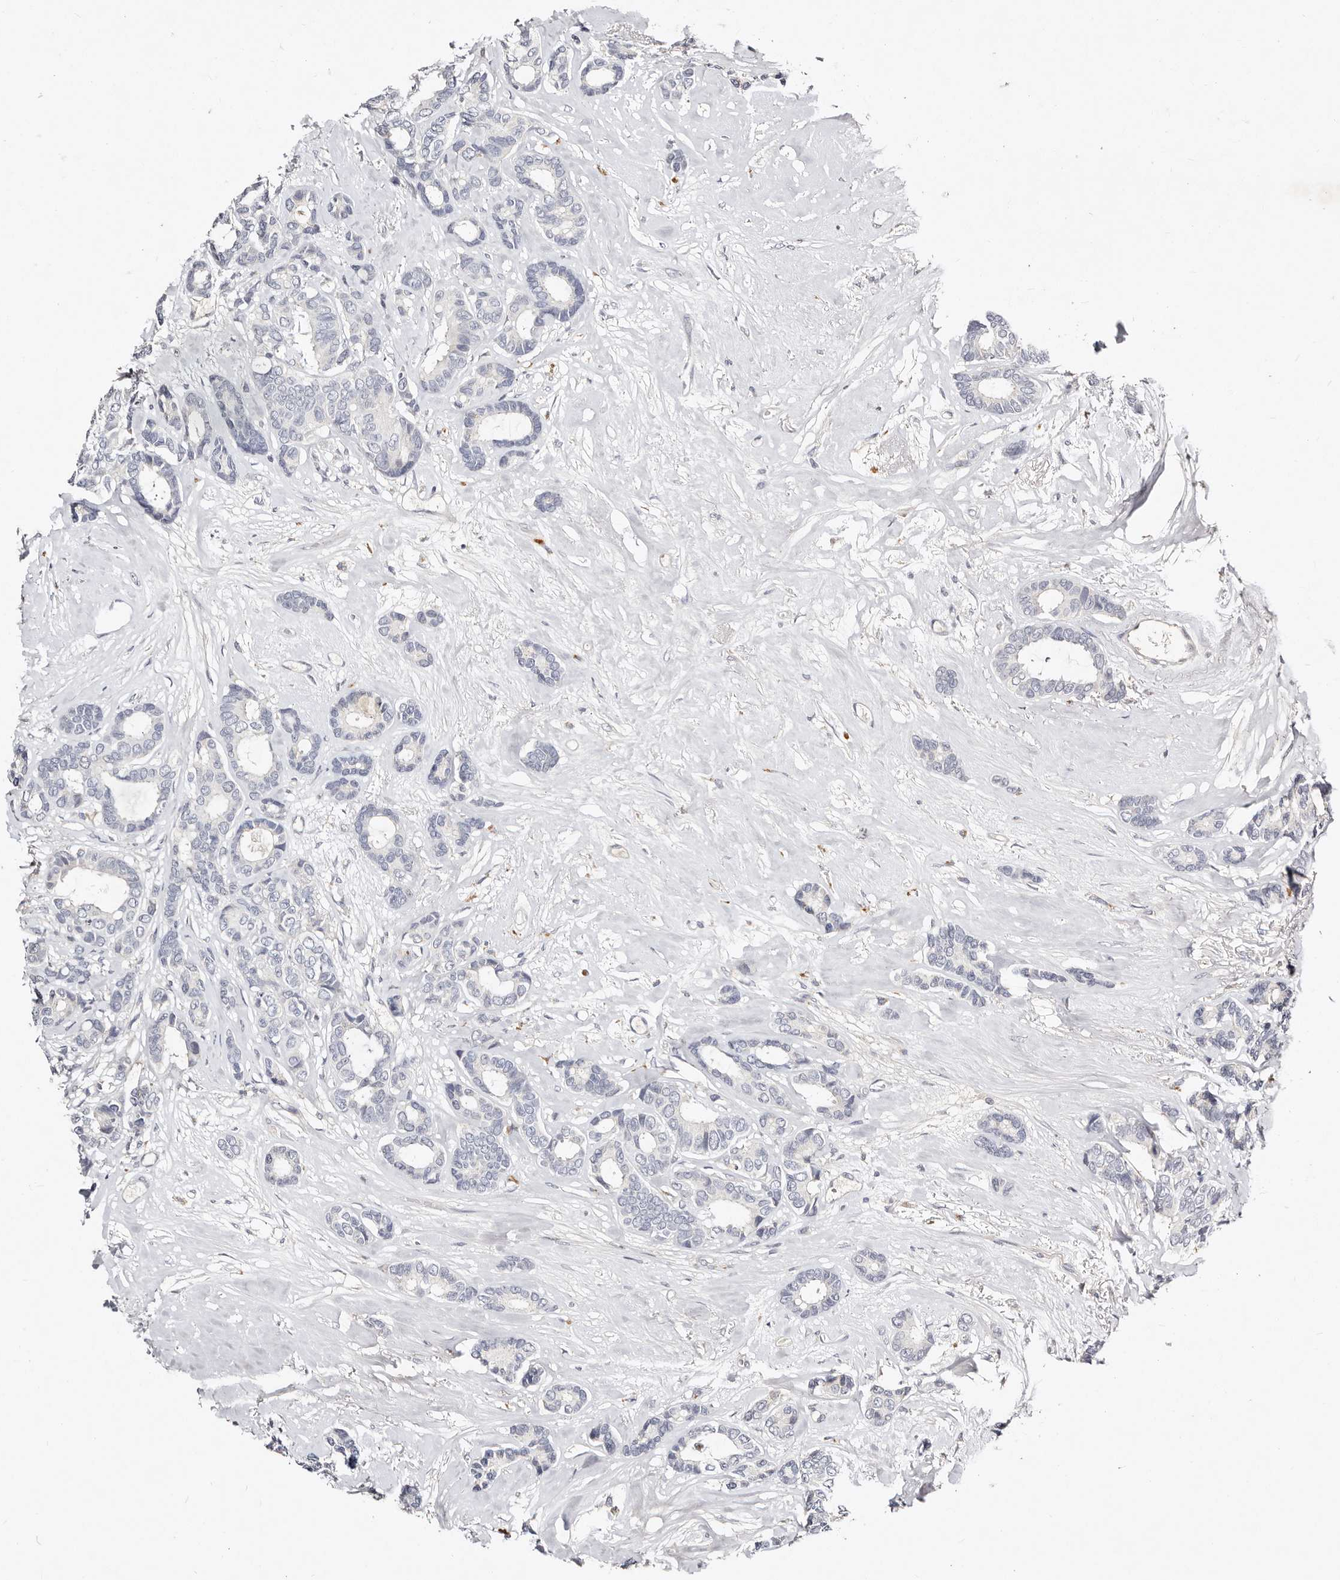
{"staining": {"intensity": "negative", "quantity": "none", "location": "none"}, "tissue": "breast cancer", "cell_type": "Tumor cells", "image_type": "cancer", "snomed": [{"axis": "morphology", "description": "Duct carcinoma"}, {"axis": "topography", "description": "Breast"}], "caption": "High magnification brightfield microscopy of breast cancer stained with DAB (3,3'-diaminobenzidine) (brown) and counterstained with hematoxylin (blue): tumor cells show no significant staining.", "gene": "MRPS33", "patient": {"sex": "female", "age": 87}}